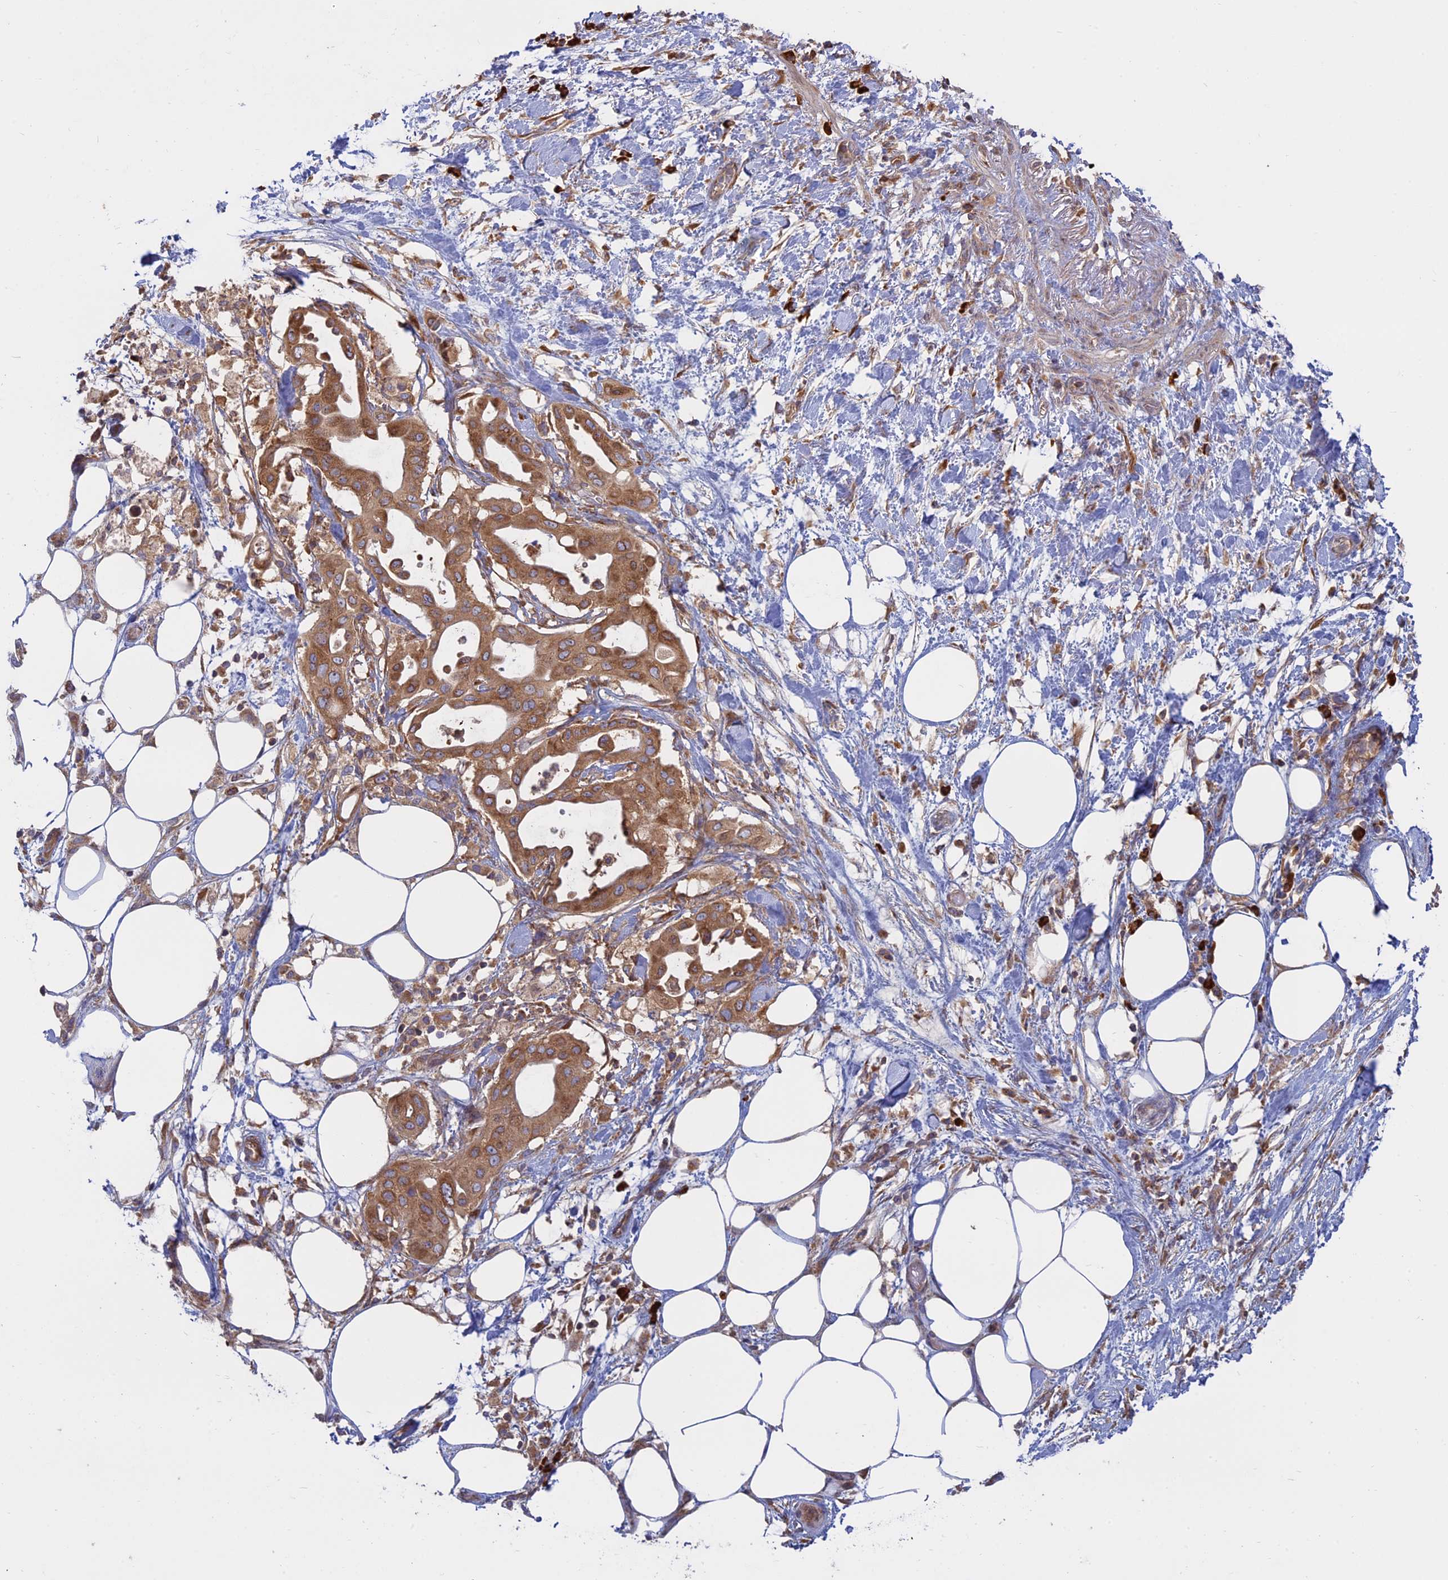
{"staining": {"intensity": "moderate", "quantity": ">75%", "location": "cytoplasmic/membranous"}, "tissue": "pancreatic cancer", "cell_type": "Tumor cells", "image_type": "cancer", "snomed": [{"axis": "morphology", "description": "Adenocarcinoma, NOS"}, {"axis": "topography", "description": "Pancreas"}], "caption": "IHC image of neoplastic tissue: adenocarcinoma (pancreatic) stained using immunohistochemistry (IHC) reveals medium levels of moderate protein expression localized specifically in the cytoplasmic/membranous of tumor cells, appearing as a cytoplasmic/membranous brown color.", "gene": "TMEM208", "patient": {"sex": "male", "age": 68}}